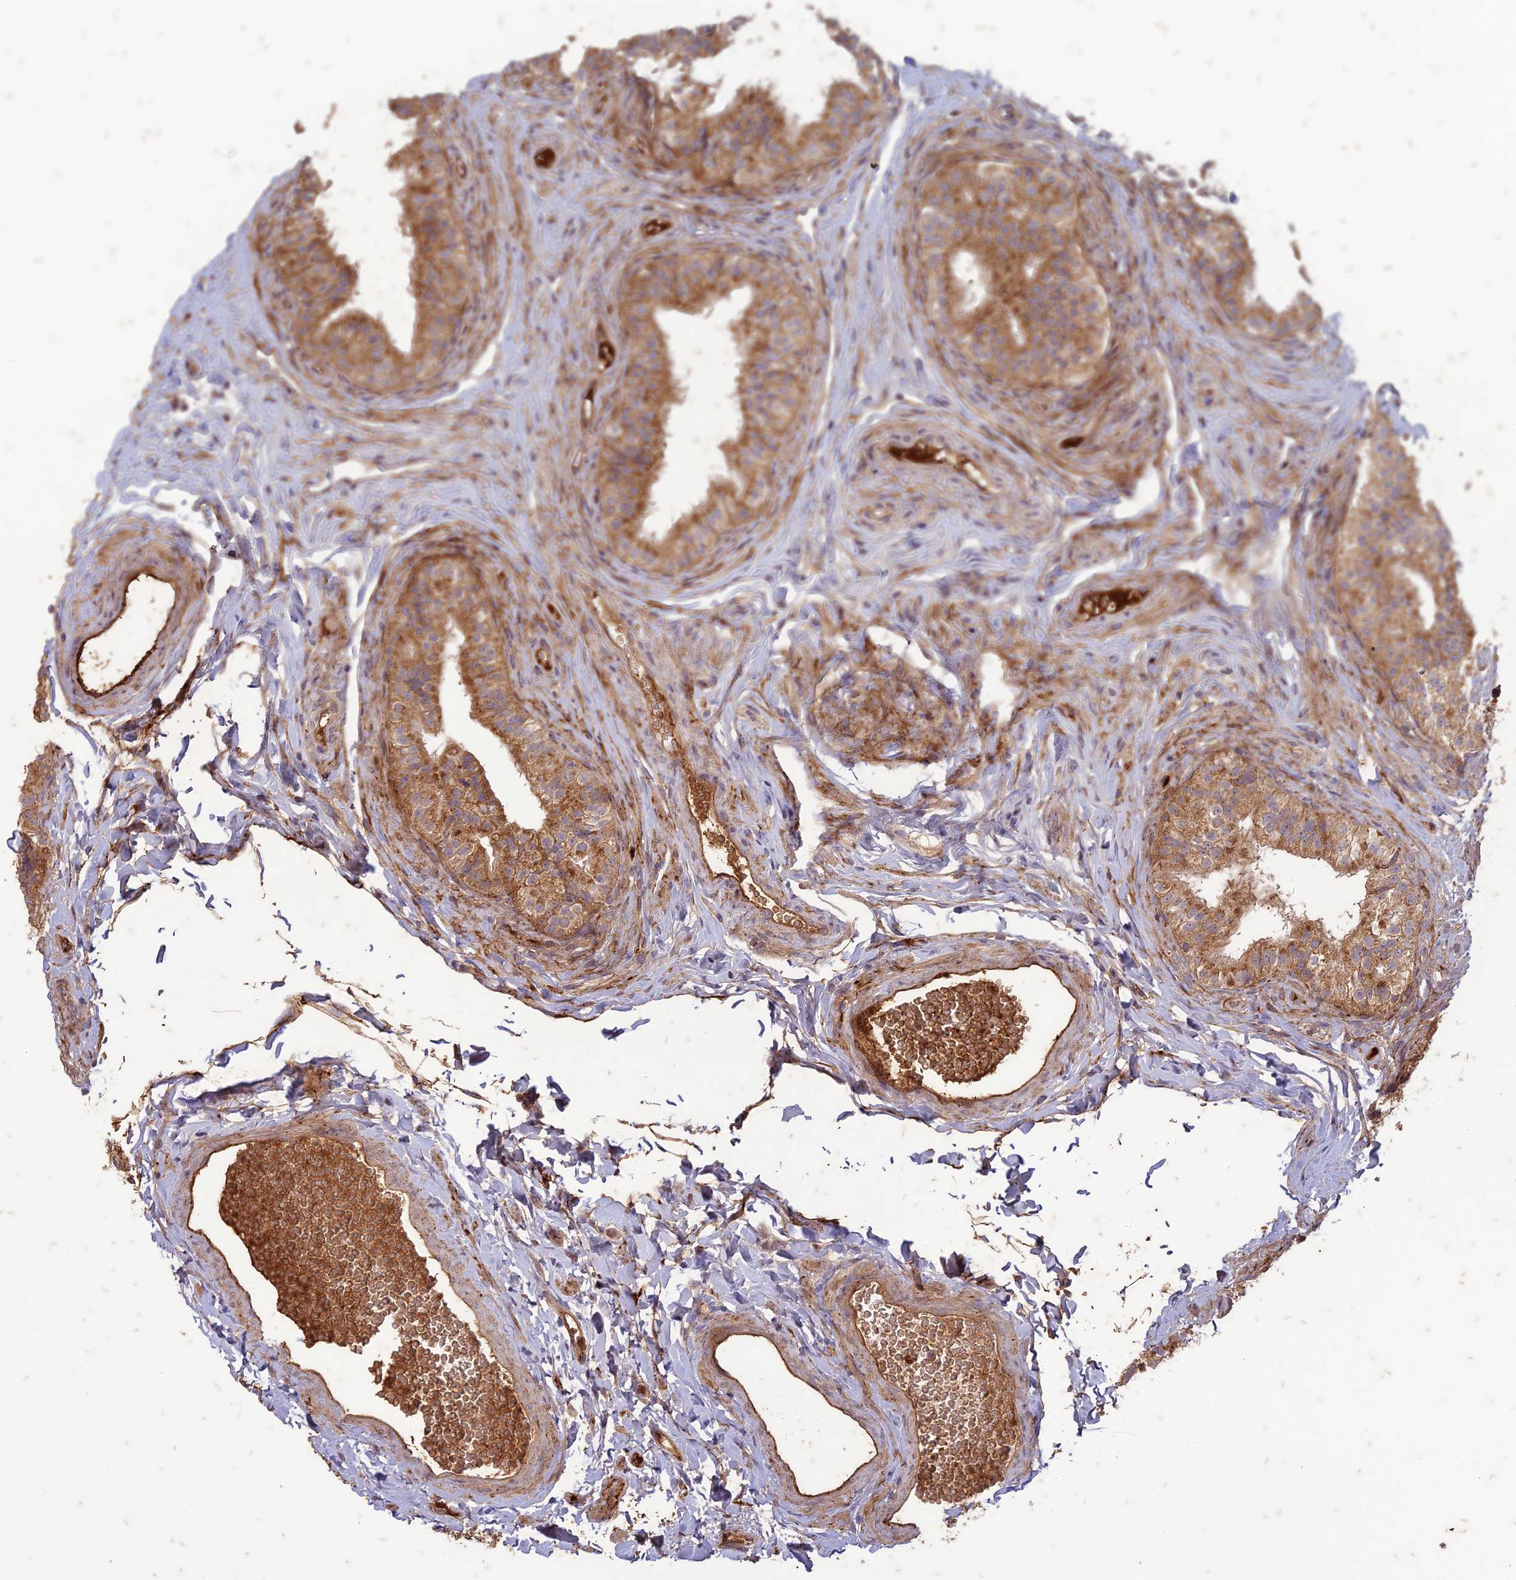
{"staining": {"intensity": "strong", "quantity": ">75%", "location": "cytoplasmic/membranous"}, "tissue": "epididymis", "cell_type": "Glandular cells", "image_type": "normal", "snomed": [{"axis": "morphology", "description": "Normal tissue, NOS"}, {"axis": "topography", "description": "Epididymis"}], "caption": "Brown immunohistochemical staining in normal epididymis demonstrates strong cytoplasmic/membranous staining in about >75% of glandular cells. Nuclei are stained in blue.", "gene": "TCF25", "patient": {"sex": "male", "age": 49}}